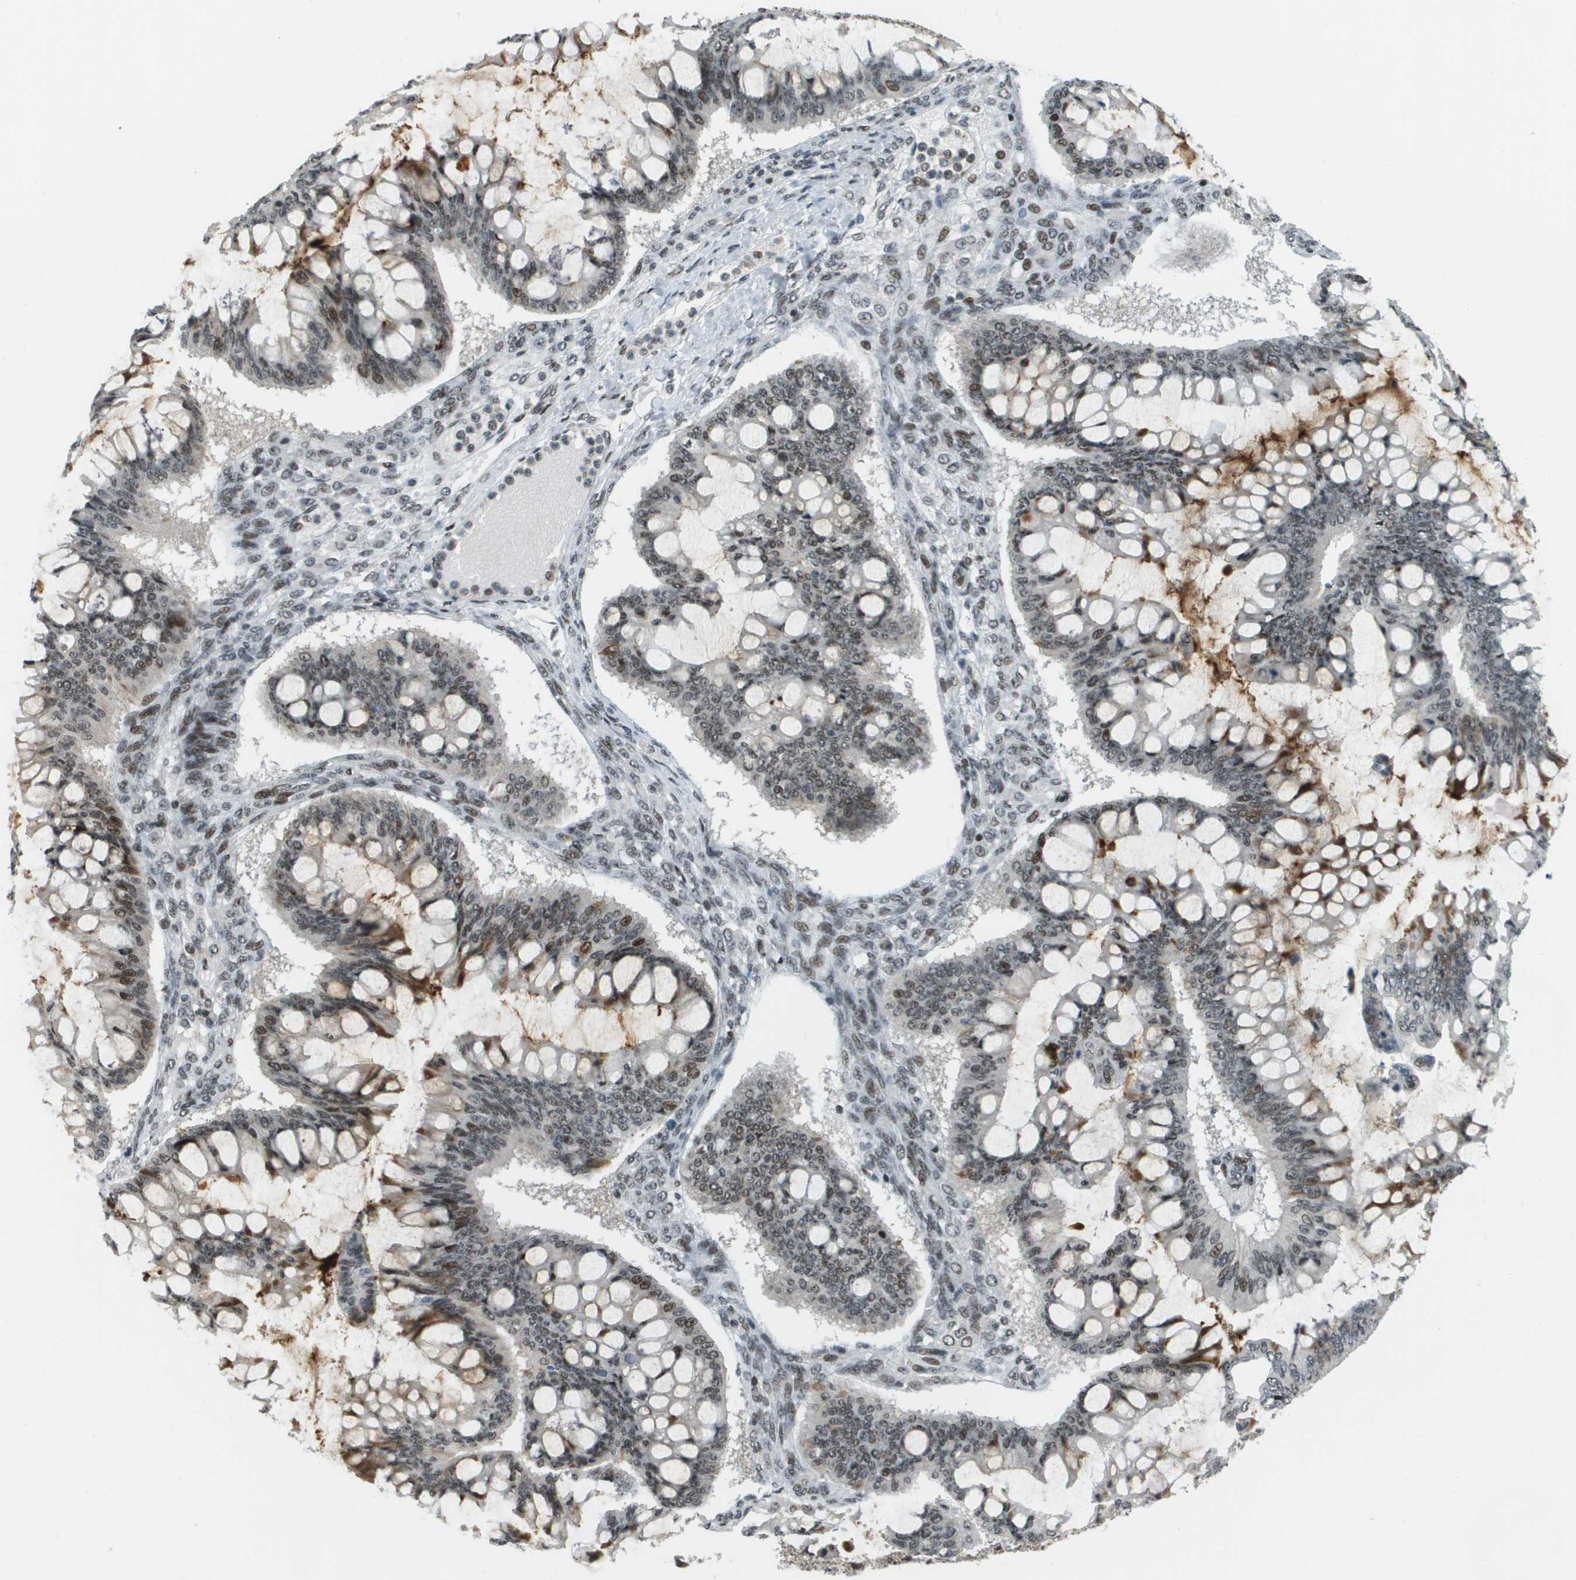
{"staining": {"intensity": "moderate", "quantity": "25%-75%", "location": "nuclear"}, "tissue": "ovarian cancer", "cell_type": "Tumor cells", "image_type": "cancer", "snomed": [{"axis": "morphology", "description": "Cystadenocarcinoma, mucinous, NOS"}, {"axis": "topography", "description": "Ovary"}], "caption": "A micrograph of human ovarian mucinous cystadenocarcinoma stained for a protein shows moderate nuclear brown staining in tumor cells.", "gene": "IRF7", "patient": {"sex": "female", "age": 73}}